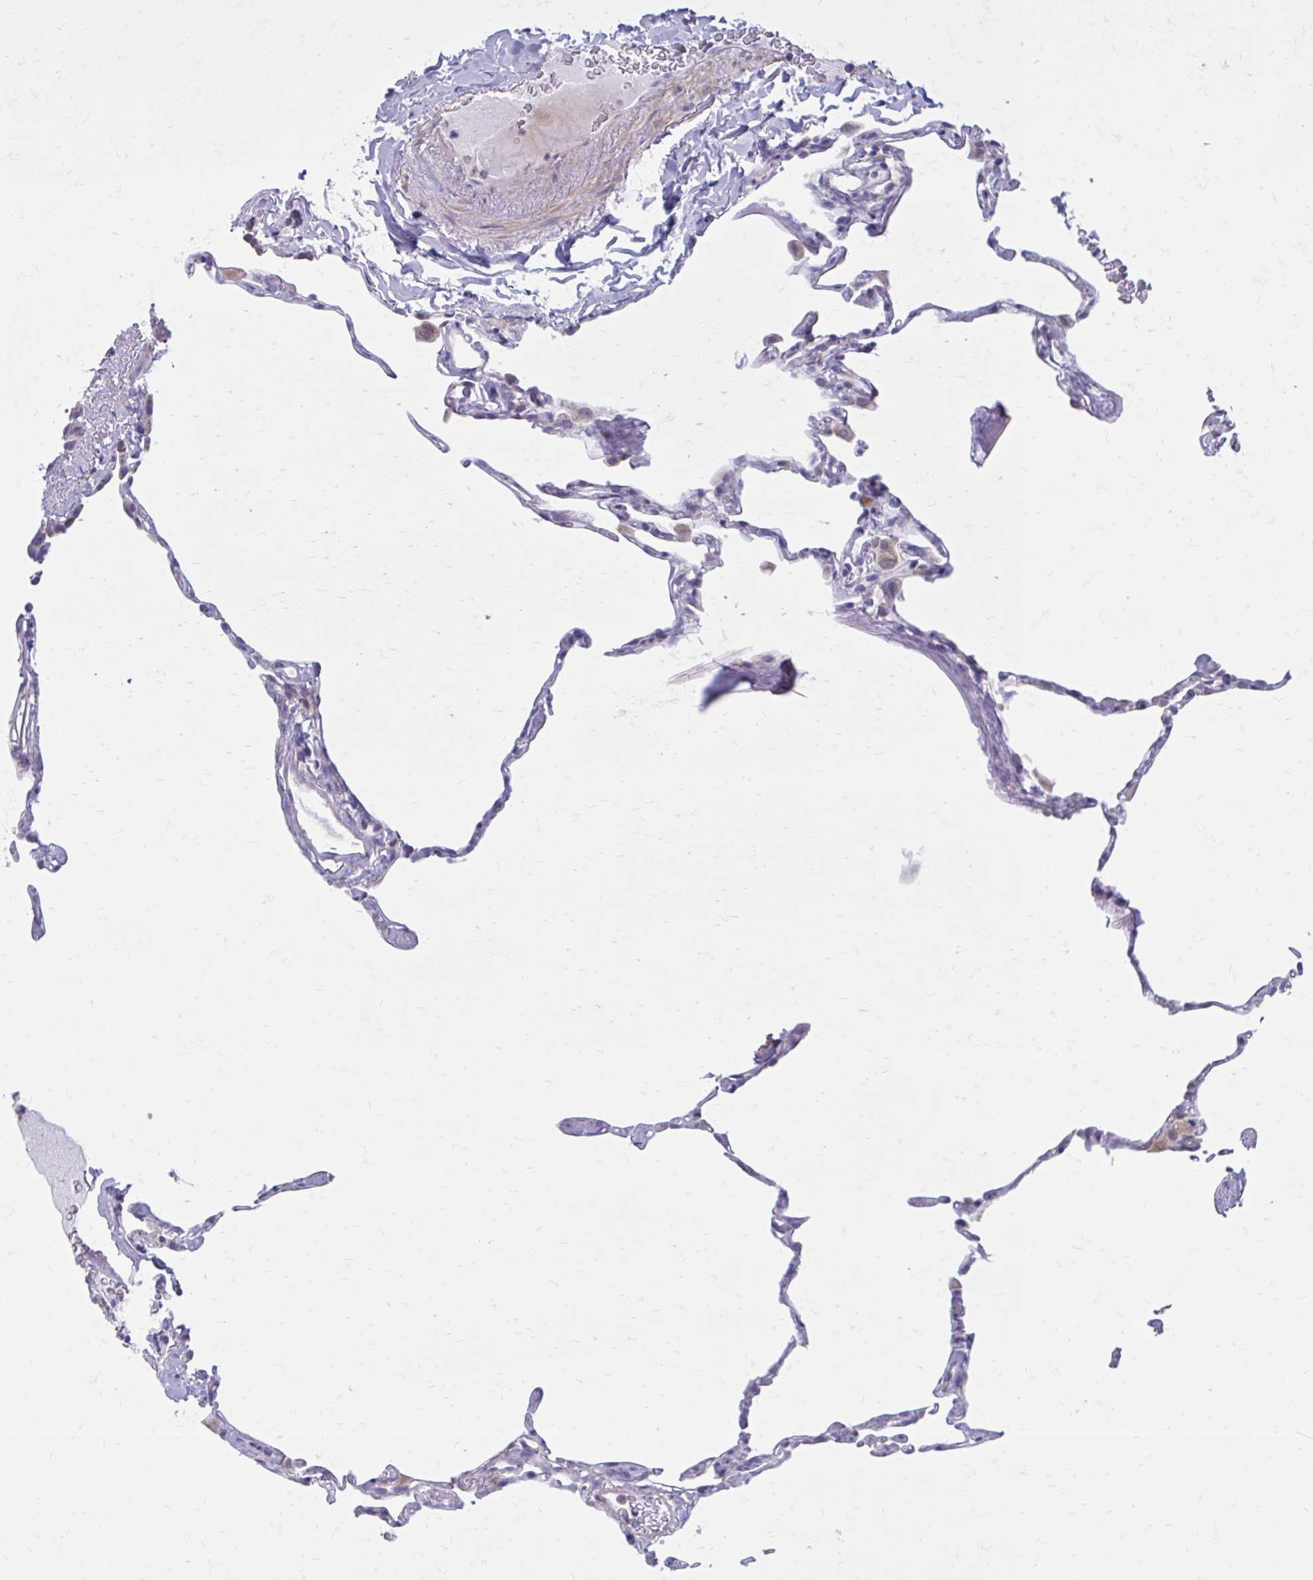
{"staining": {"intensity": "weak", "quantity": "<25%", "location": "cytoplasmic/membranous"}, "tissue": "lung", "cell_type": "Alveolar cells", "image_type": "normal", "snomed": [{"axis": "morphology", "description": "Normal tissue, NOS"}, {"axis": "topography", "description": "Lung"}], "caption": "DAB (3,3'-diaminobenzidine) immunohistochemical staining of normal lung reveals no significant expression in alveolar cells. (DAB immunohistochemistry (IHC) visualized using brightfield microscopy, high magnification).", "gene": "GIGYF2", "patient": {"sex": "male", "age": 65}}